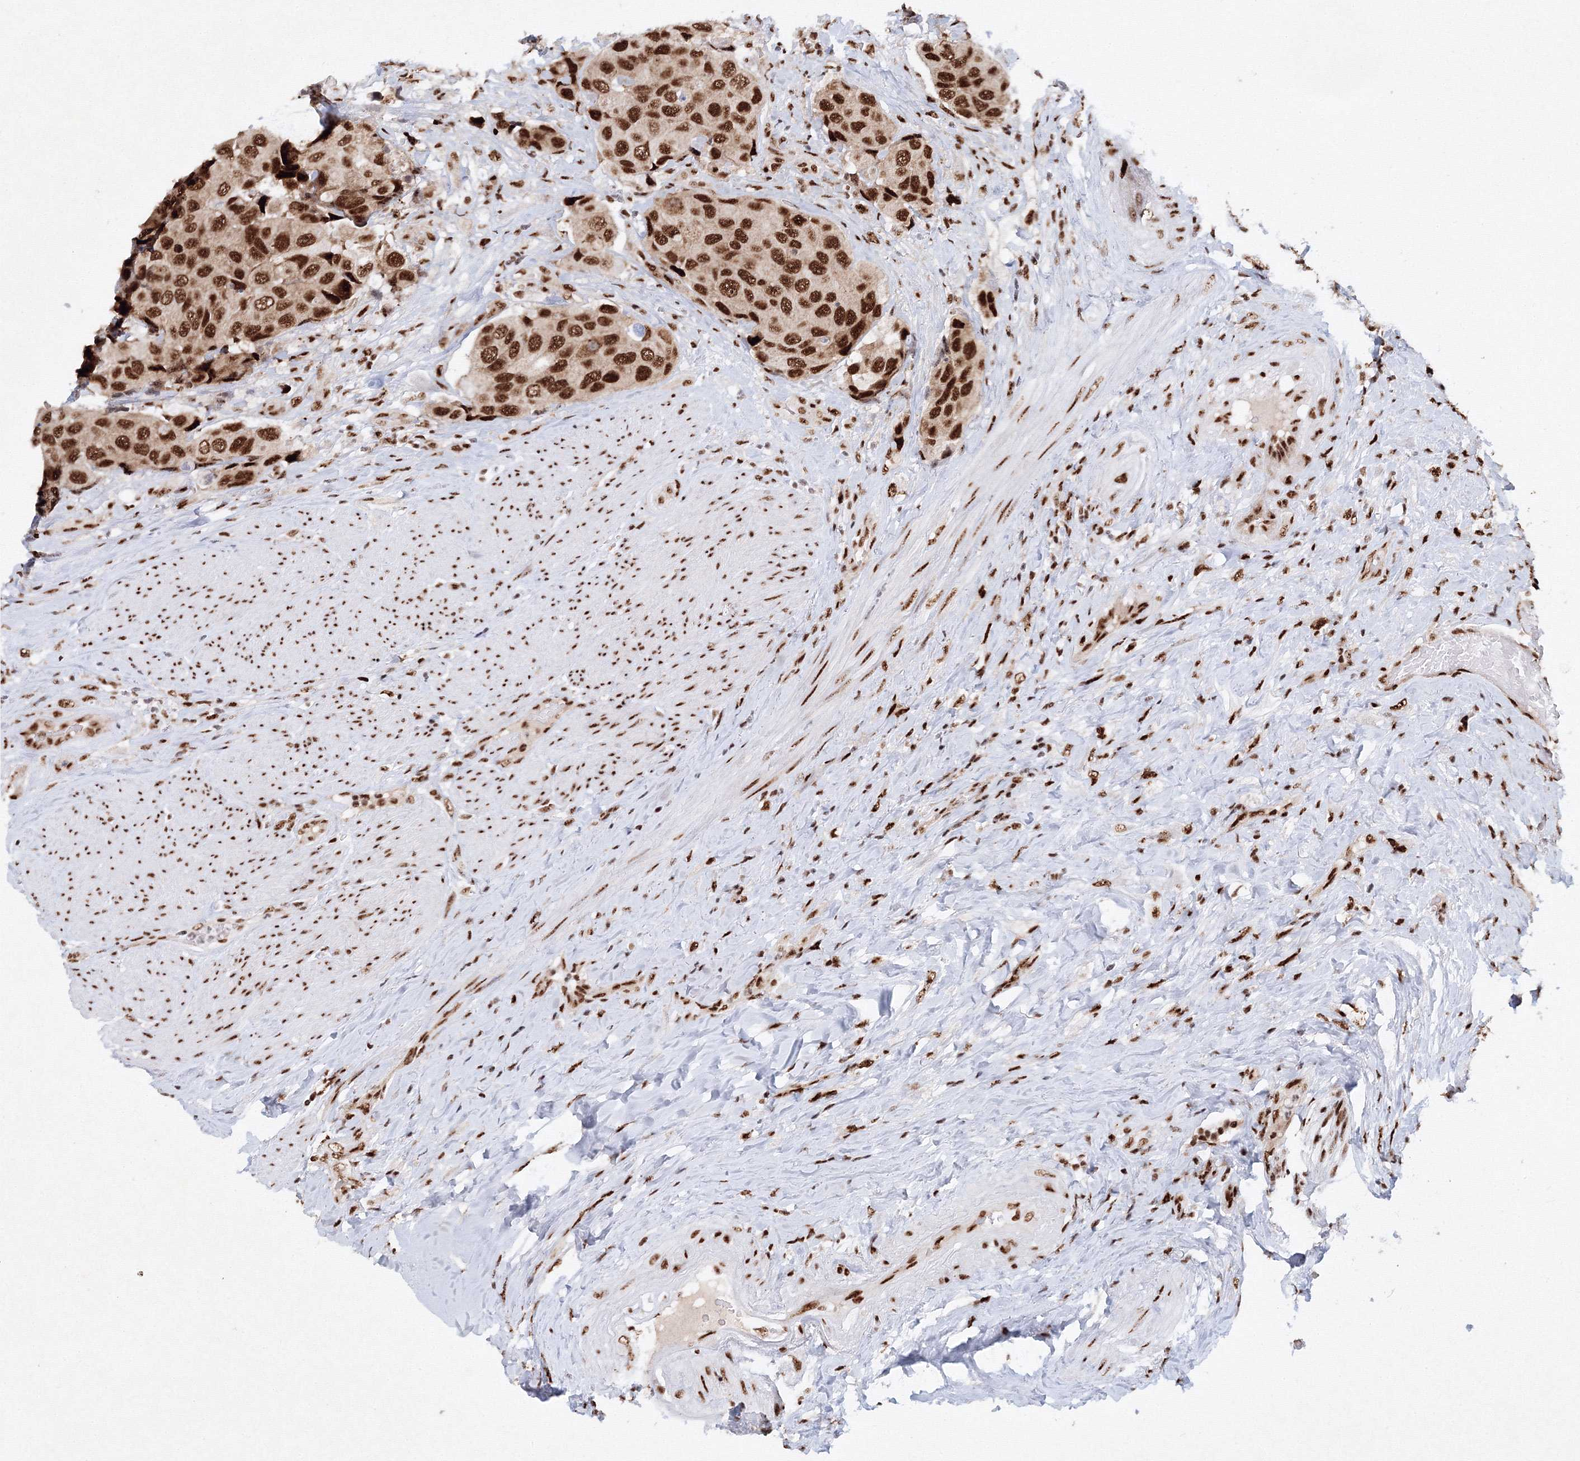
{"staining": {"intensity": "strong", "quantity": ">75%", "location": "nuclear"}, "tissue": "urothelial cancer", "cell_type": "Tumor cells", "image_type": "cancer", "snomed": [{"axis": "morphology", "description": "Urothelial carcinoma, High grade"}, {"axis": "topography", "description": "Urinary bladder"}], "caption": "Tumor cells reveal strong nuclear staining in approximately >75% of cells in urothelial carcinoma (high-grade). The protein is stained brown, and the nuclei are stained in blue (DAB IHC with brightfield microscopy, high magnification).", "gene": "SNRPC", "patient": {"sex": "male", "age": 74}}